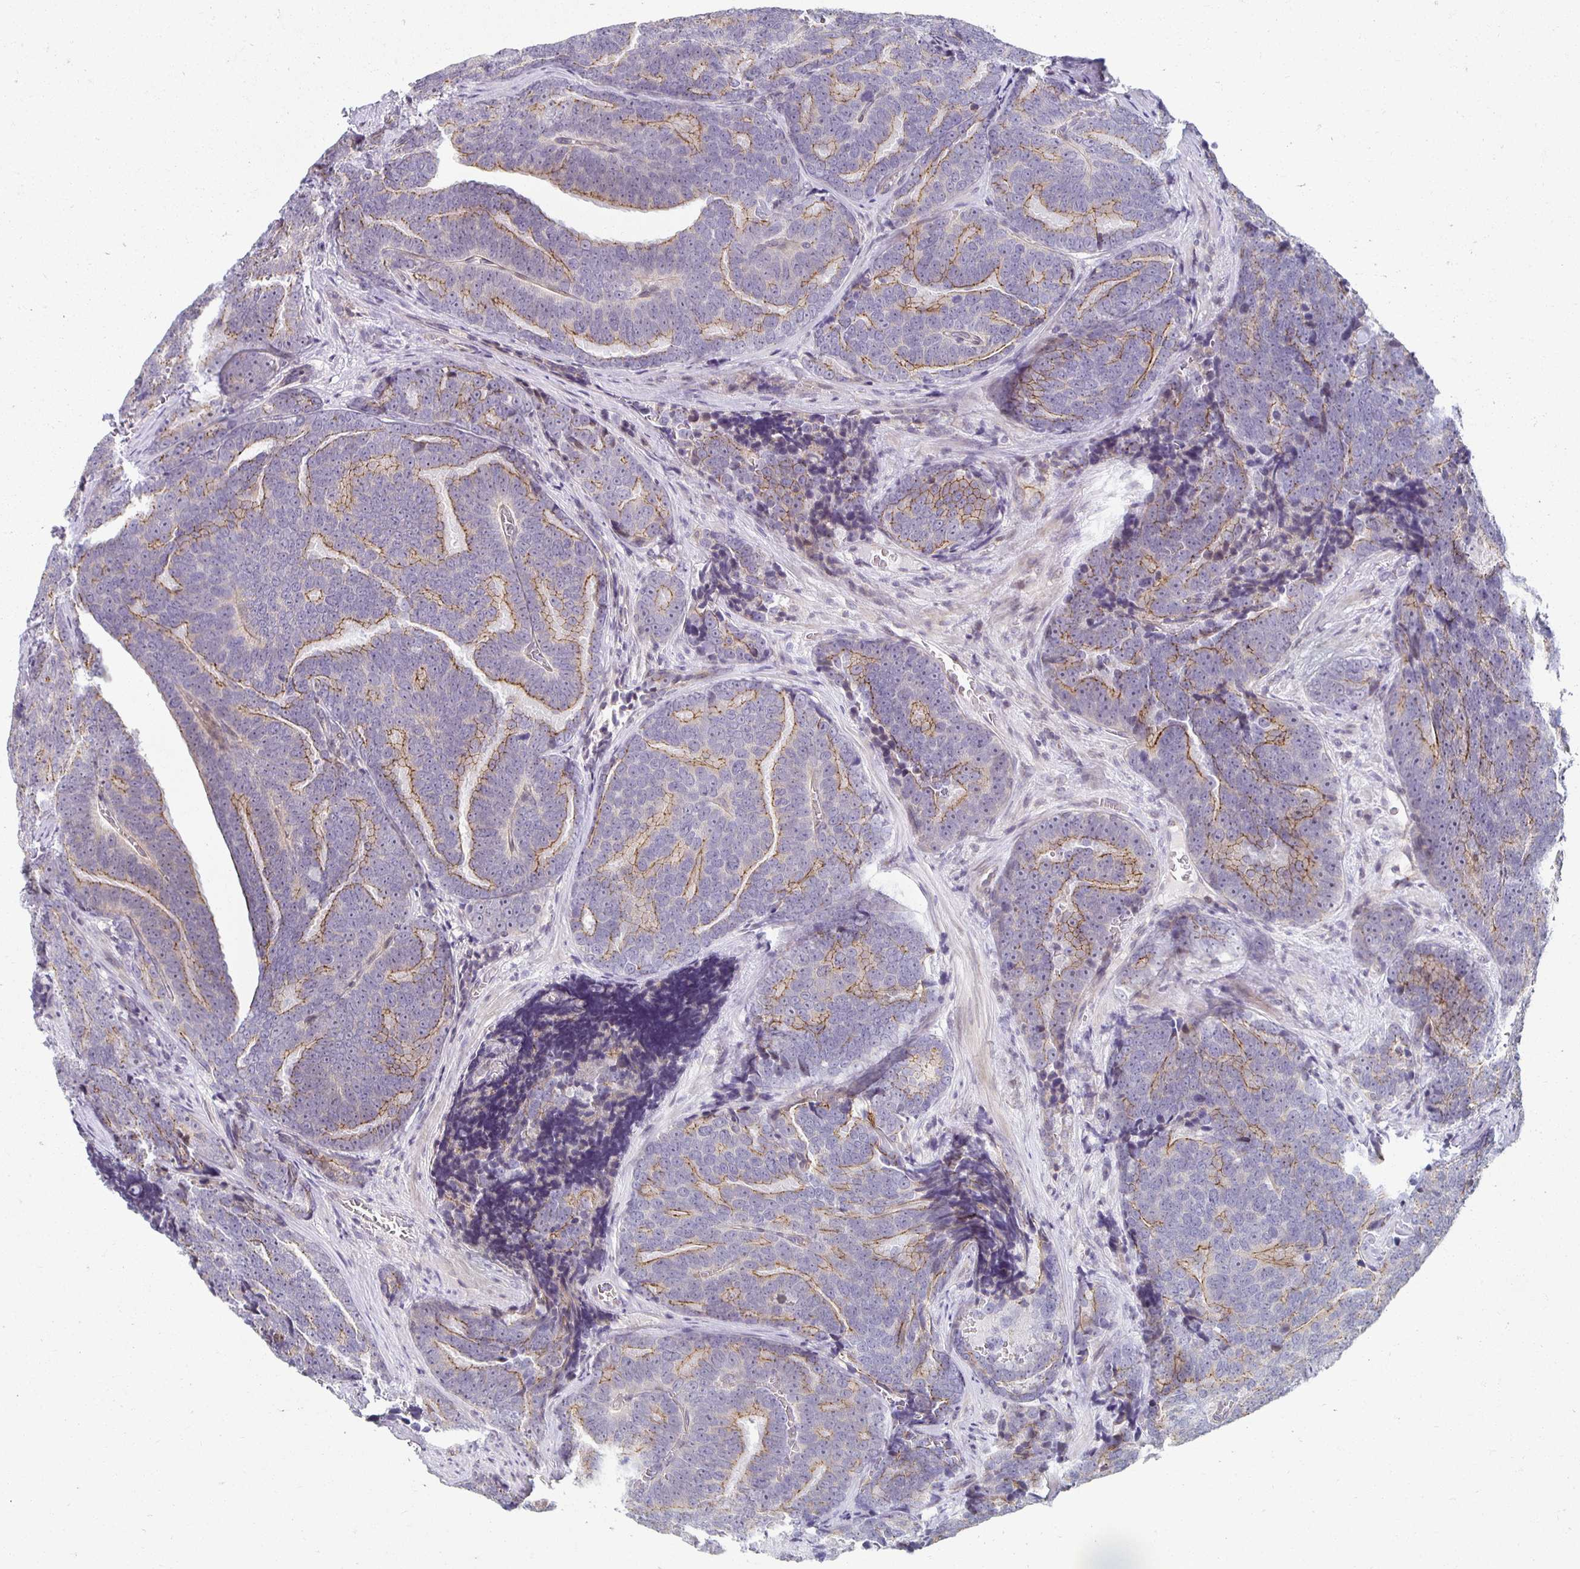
{"staining": {"intensity": "moderate", "quantity": "25%-75%", "location": "cytoplasmic/membranous"}, "tissue": "prostate cancer", "cell_type": "Tumor cells", "image_type": "cancer", "snomed": [{"axis": "morphology", "description": "Adenocarcinoma, Low grade"}, {"axis": "topography", "description": "Prostate"}], "caption": "Tumor cells show medium levels of moderate cytoplasmic/membranous staining in approximately 25%-75% of cells in prostate cancer.", "gene": "HCFC1R1", "patient": {"sex": "male", "age": 62}}